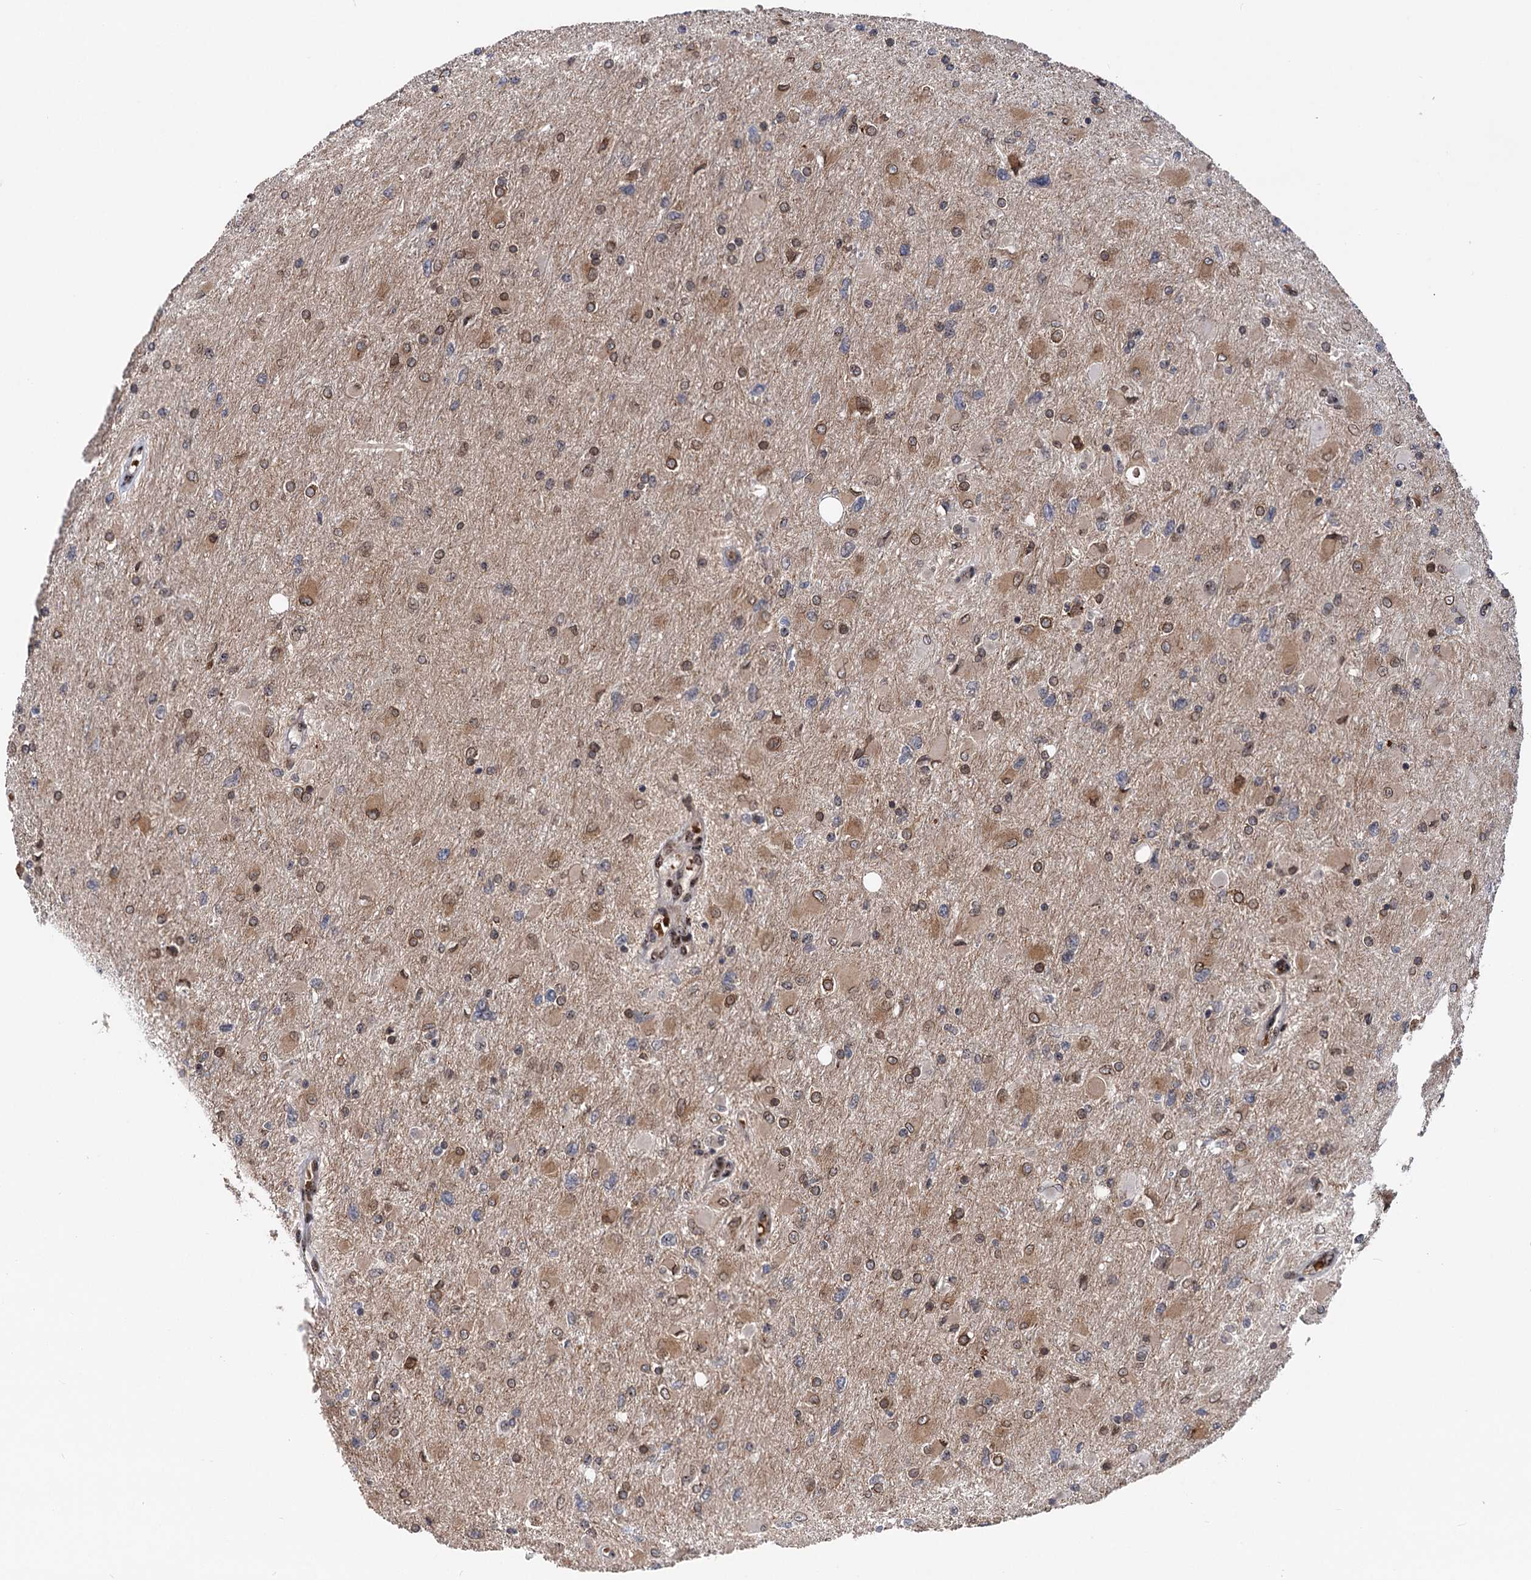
{"staining": {"intensity": "moderate", "quantity": "25%-75%", "location": "cytoplasmic/membranous,nuclear"}, "tissue": "glioma", "cell_type": "Tumor cells", "image_type": "cancer", "snomed": [{"axis": "morphology", "description": "Glioma, malignant, High grade"}, {"axis": "topography", "description": "Cerebral cortex"}], "caption": "High-magnification brightfield microscopy of malignant glioma (high-grade) stained with DAB (brown) and counterstained with hematoxylin (blue). tumor cells exhibit moderate cytoplasmic/membranous and nuclear positivity is present in about25%-75% of cells. (DAB (3,3'-diaminobenzidine) IHC with brightfield microscopy, high magnification).", "gene": "MESD", "patient": {"sex": "female", "age": 36}}